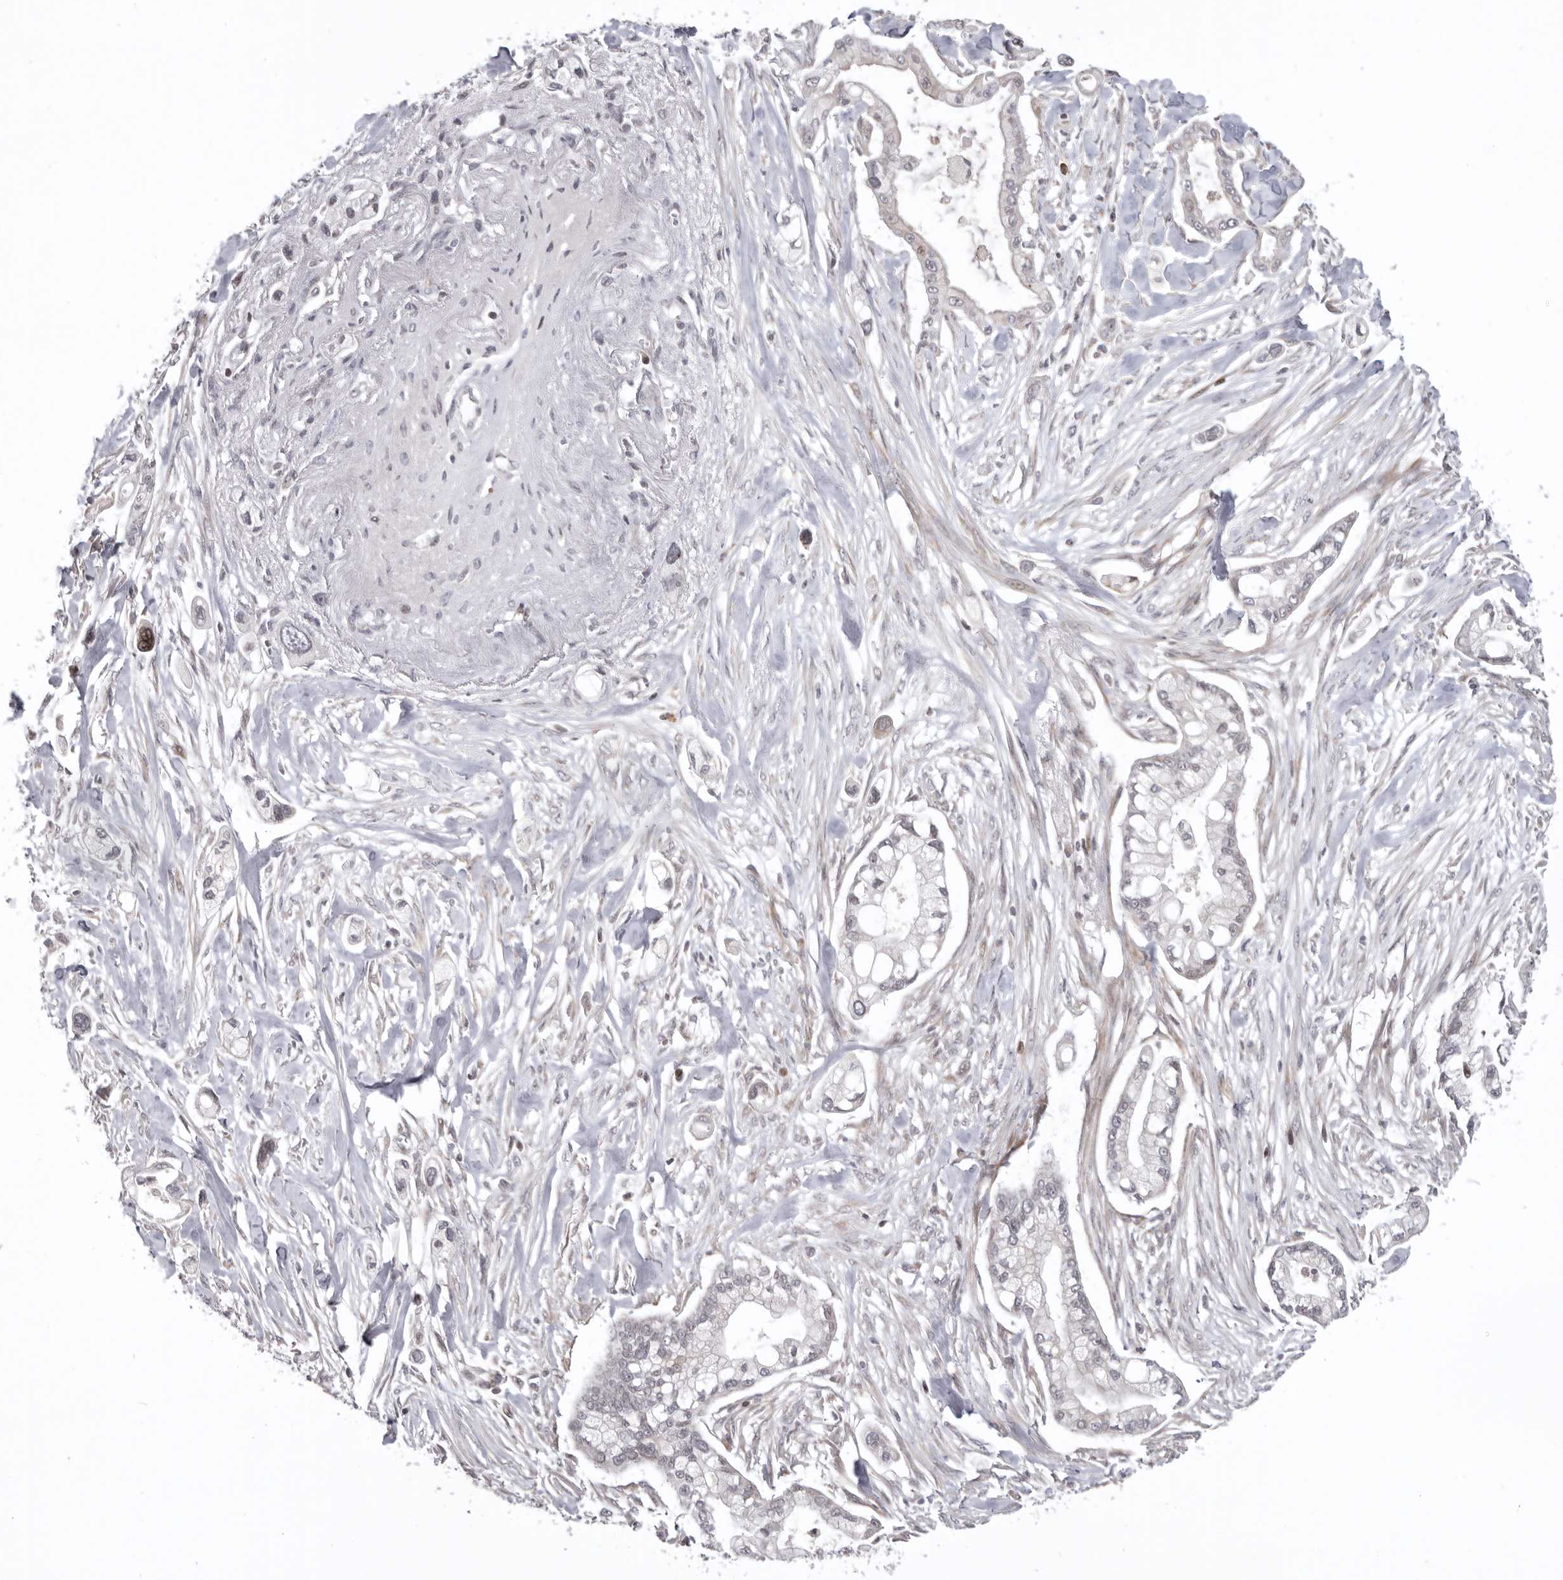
{"staining": {"intensity": "weak", "quantity": "<25%", "location": "nuclear"}, "tissue": "pancreatic cancer", "cell_type": "Tumor cells", "image_type": "cancer", "snomed": [{"axis": "morphology", "description": "Adenocarcinoma, NOS"}, {"axis": "topography", "description": "Pancreas"}], "caption": "This is an immunohistochemistry (IHC) image of human pancreatic cancer. There is no expression in tumor cells.", "gene": "AZIN1", "patient": {"sex": "male", "age": 68}}